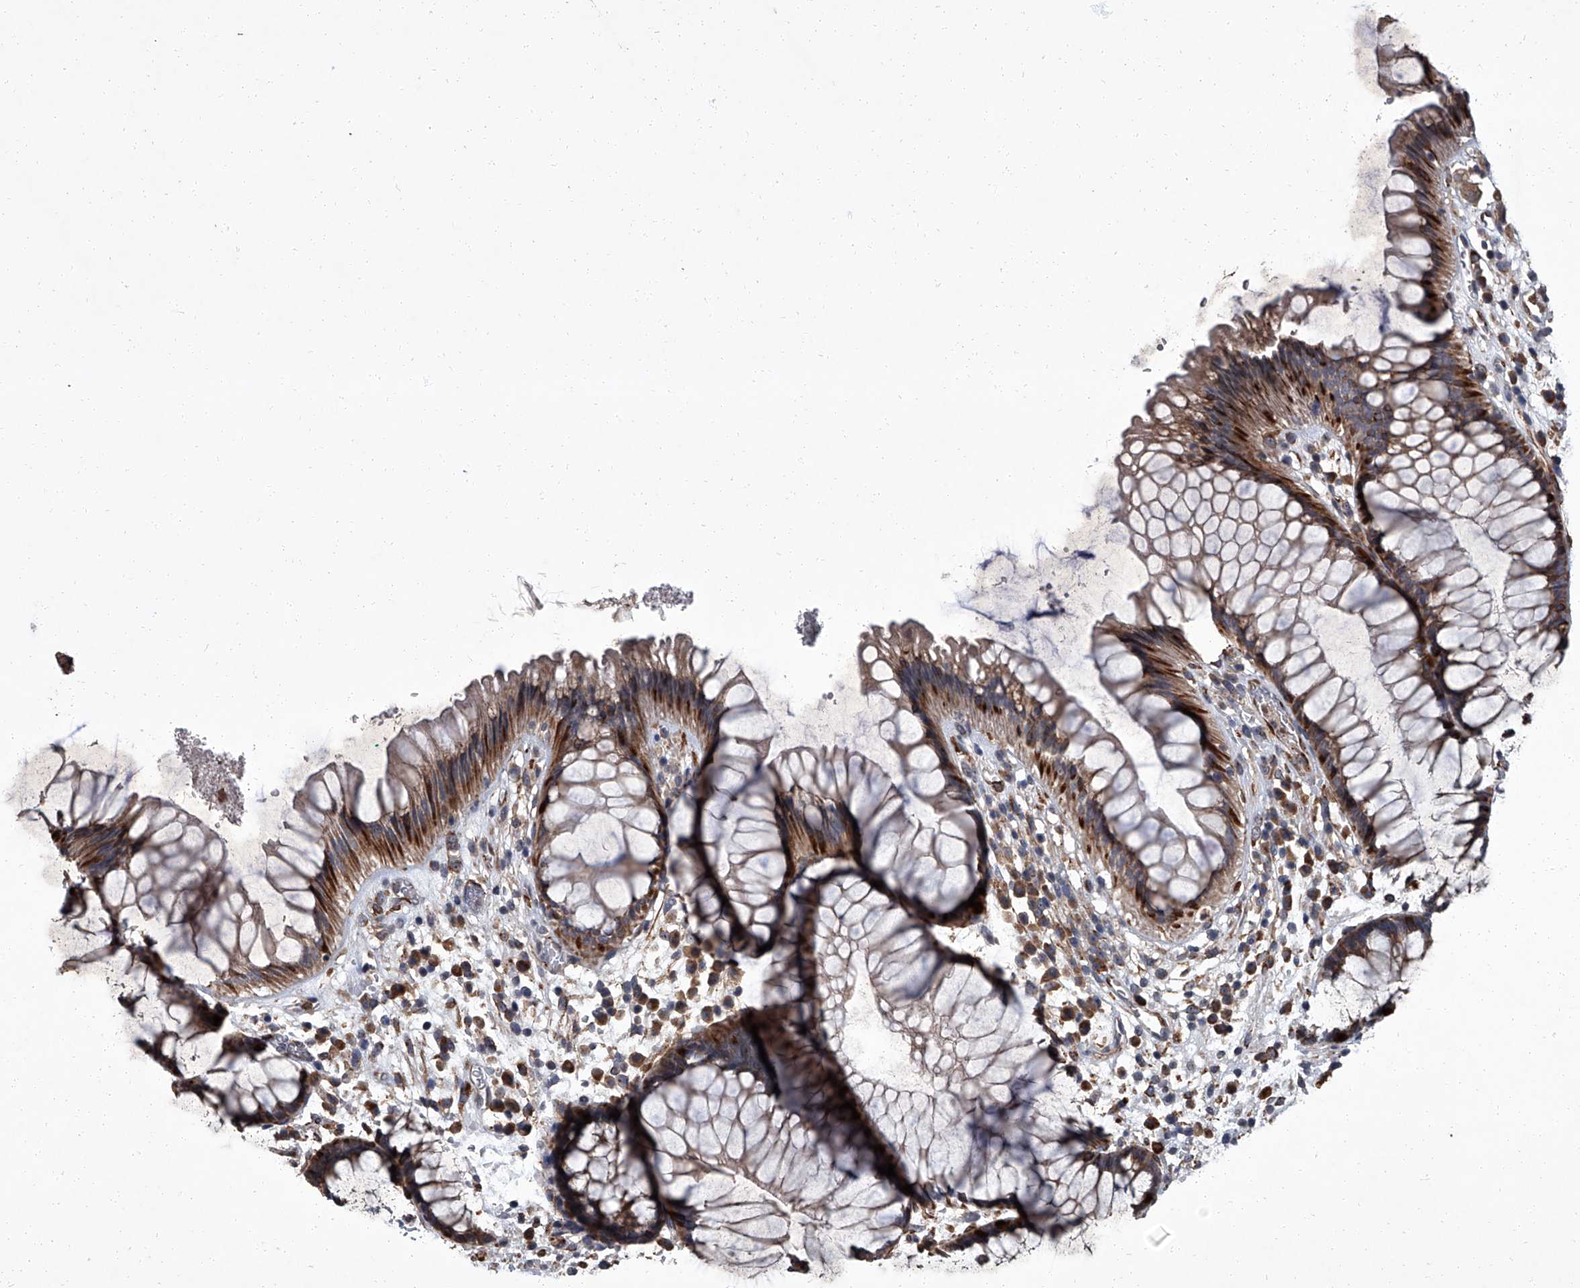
{"staining": {"intensity": "moderate", "quantity": ">75%", "location": "cytoplasmic/membranous"}, "tissue": "rectum", "cell_type": "Glandular cells", "image_type": "normal", "snomed": [{"axis": "morphology", "description": "Normal tissue, NOS"}, {"axis": "topography", "description": "Rectum"}], "caption": "This histopathology image reveals immunohistochemistry (IHC) staining of unremarkable rectum, with medium moderate cytoplasmic/membranous positivity in about >75% of glandular cells.", "gene": "SIRT4", "patient": {"sex": "male", "age": 51}}